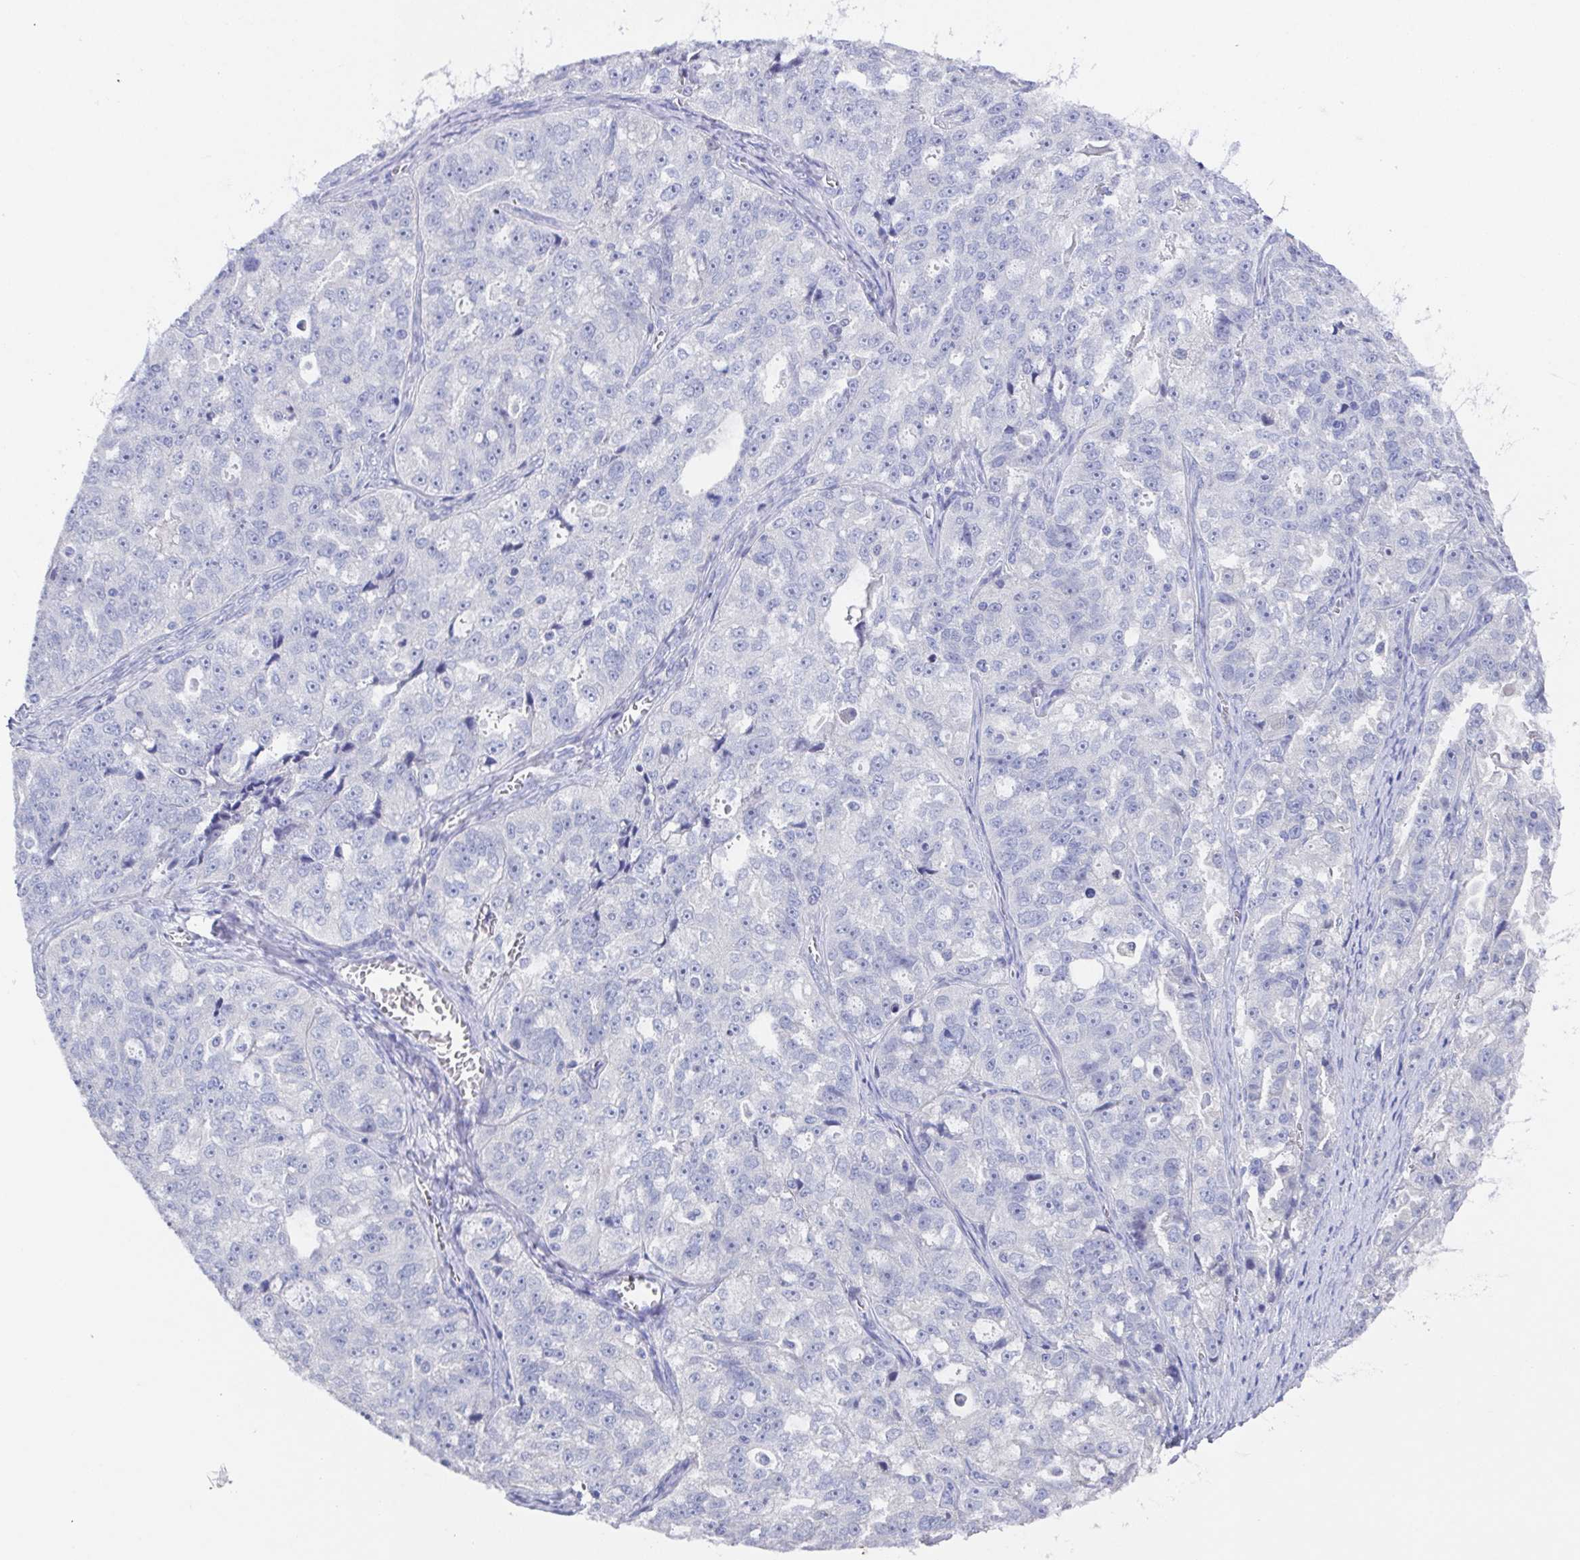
{"staining": {"intensity": "negative", "quantity": "none", "location": "none"}, "tissue": "ovarian cancer", "cell_type": "Tumor cells", "image_type": "cancer", "snomed": [{"axis": "morphology", "description": "Cystadenocarcinoma, serous, NOS"}, {"axis": "topography", "description": "Ovary"}], "caption": "This micrograph is of ovarian serous cystadenocarcinoma stained with immunohistochemistry (IHC) to label a protein in brown with the nuclei are counter-stained blue. There is no expression in tumor cells.", "gene": "SSC4D", "patient": {"sex": "female", "age": 51}}